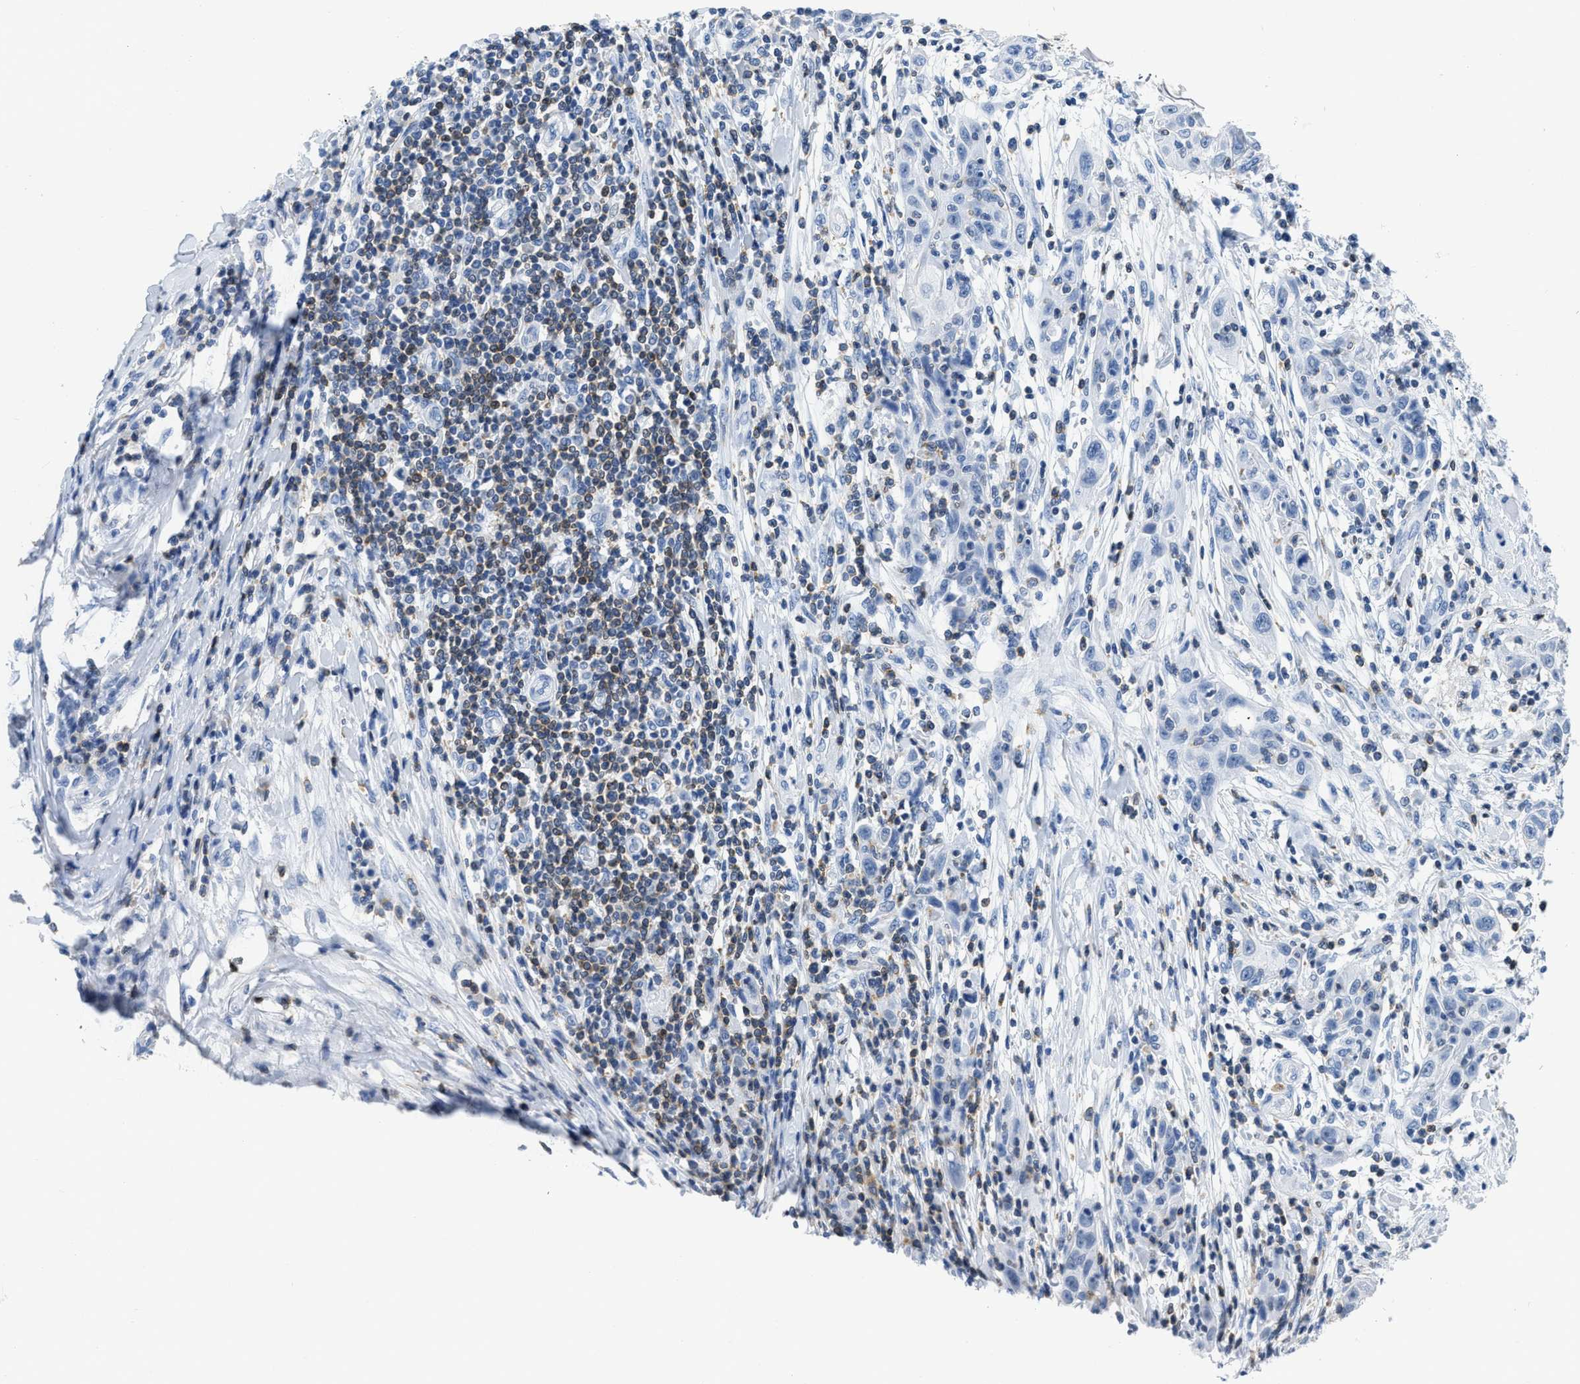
{"staining": {"intensity": "negative", "quantity": "none", "location": "none"}, "tissue": "skin cancer", "cell_type": "Tumor cells", "image_type": "cancer", "snomed": [{"axis": "morphology", "description": "Squamous cell carcinoma, NOS"}, {"axis": "topography", "description": "Skin"}], "caption": "Histopathology image shows no protein staining in tumor cells of skin cancer (squamous cell carcinoma) tissue.", "gene": "NFATC2", "patient": {"sex": "female", "age": 88}}